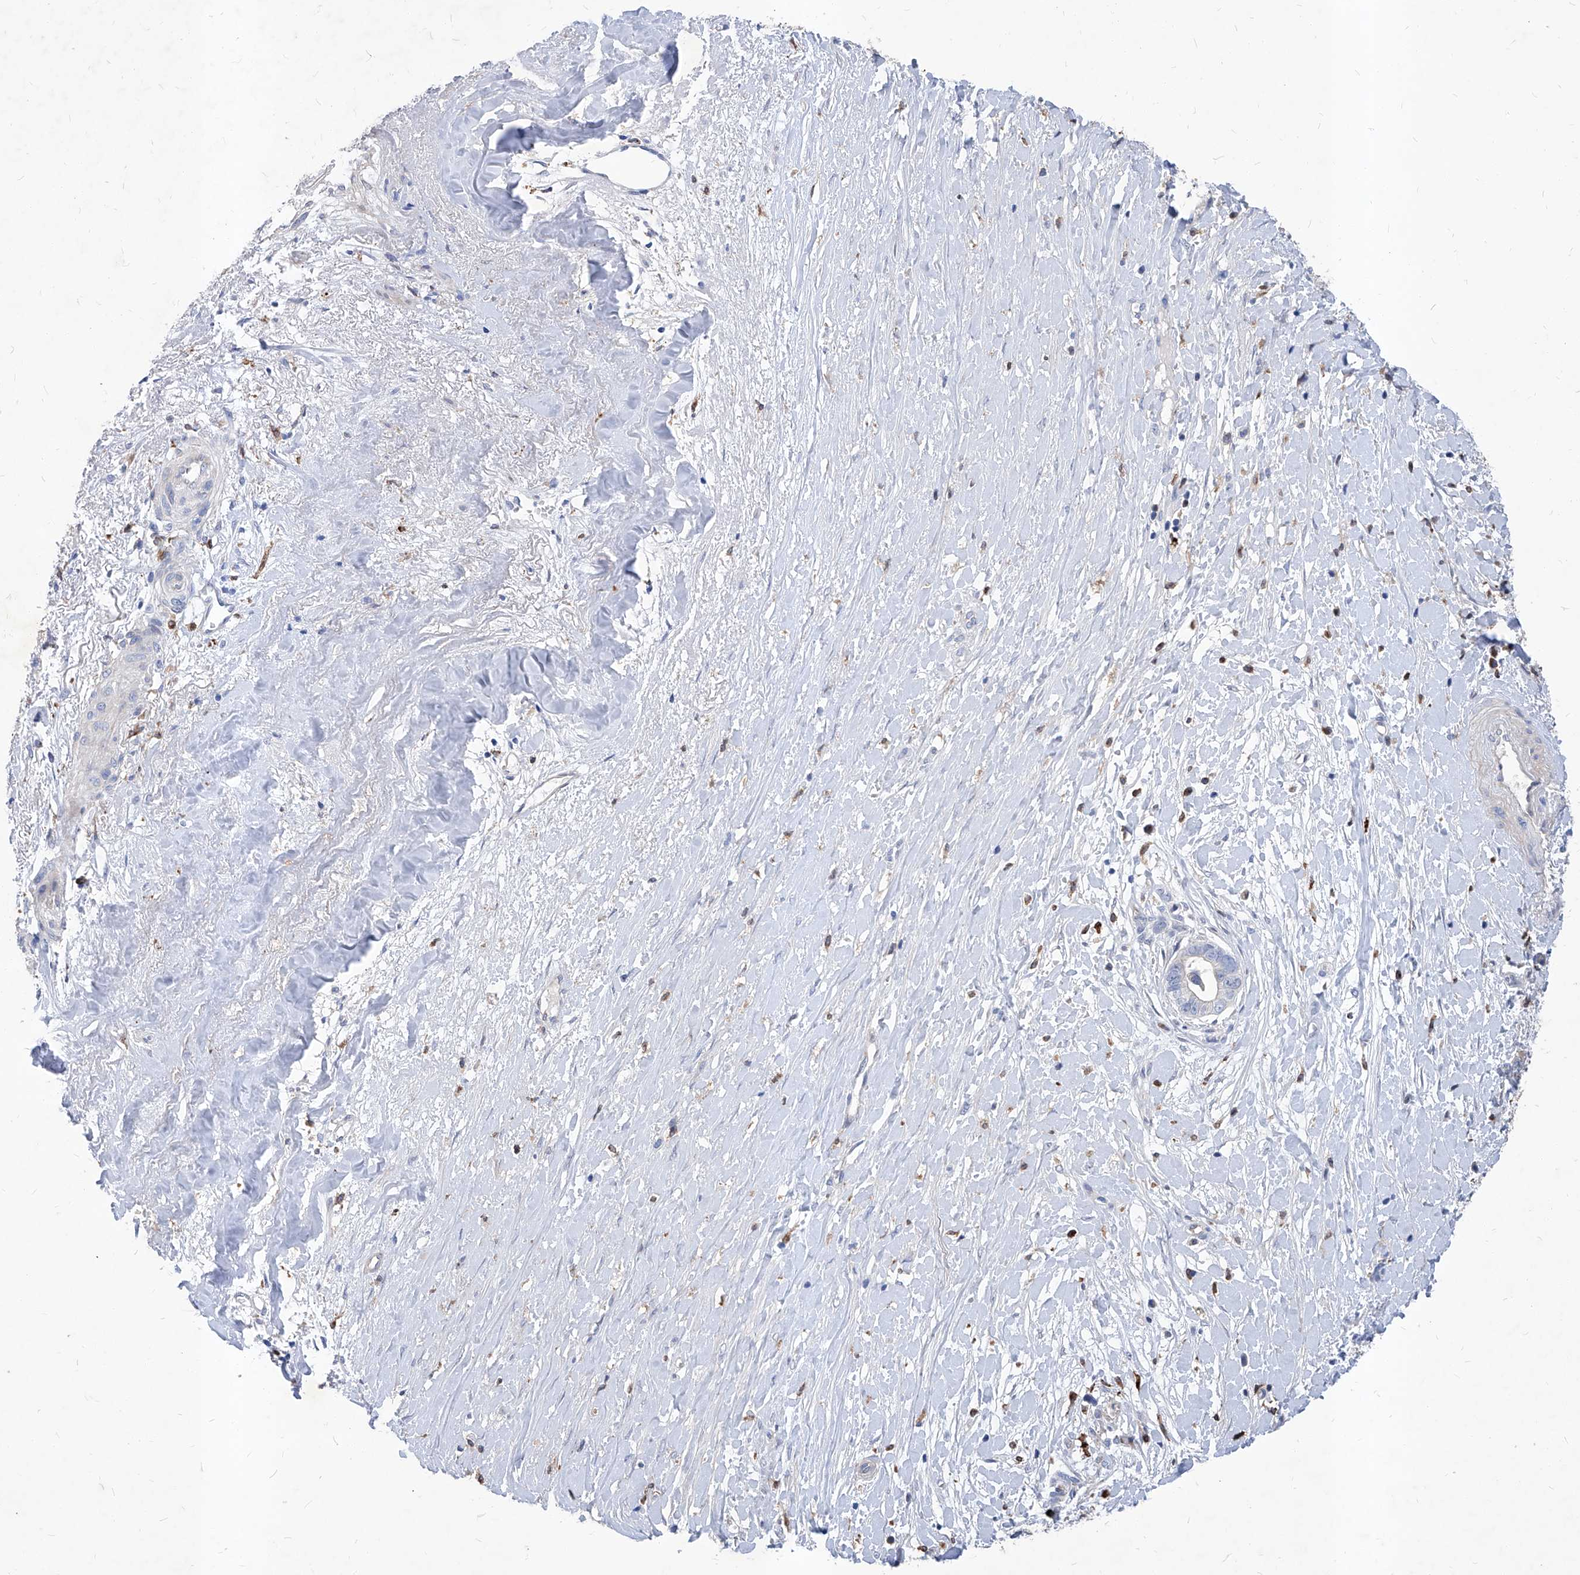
{"staining": {"intensity": "negative", "quantity": "none", "location": "none"}, "tissue": "liver cancer", "cell_type": "Tumor cells", "image_type": "cancer", "snomed": [{"axis": "morphology", "description": "Cholangiocarcinoma"}, {"axis": "topography", "description": "Liver"}], "caption": "Immunohistochemistry (IHC) histopathology image of neoplastic tissue: human liver cholangiocarcinoma stained with DAB (3,3'-diaminobenzidine) reveals no significant protein positivity in tumor cells. (Brightfield microscopy of DAB immunohistochemistry at high magnification).", "gene": "UBOX5", "patient": {"sex": "female", "age": 79}}